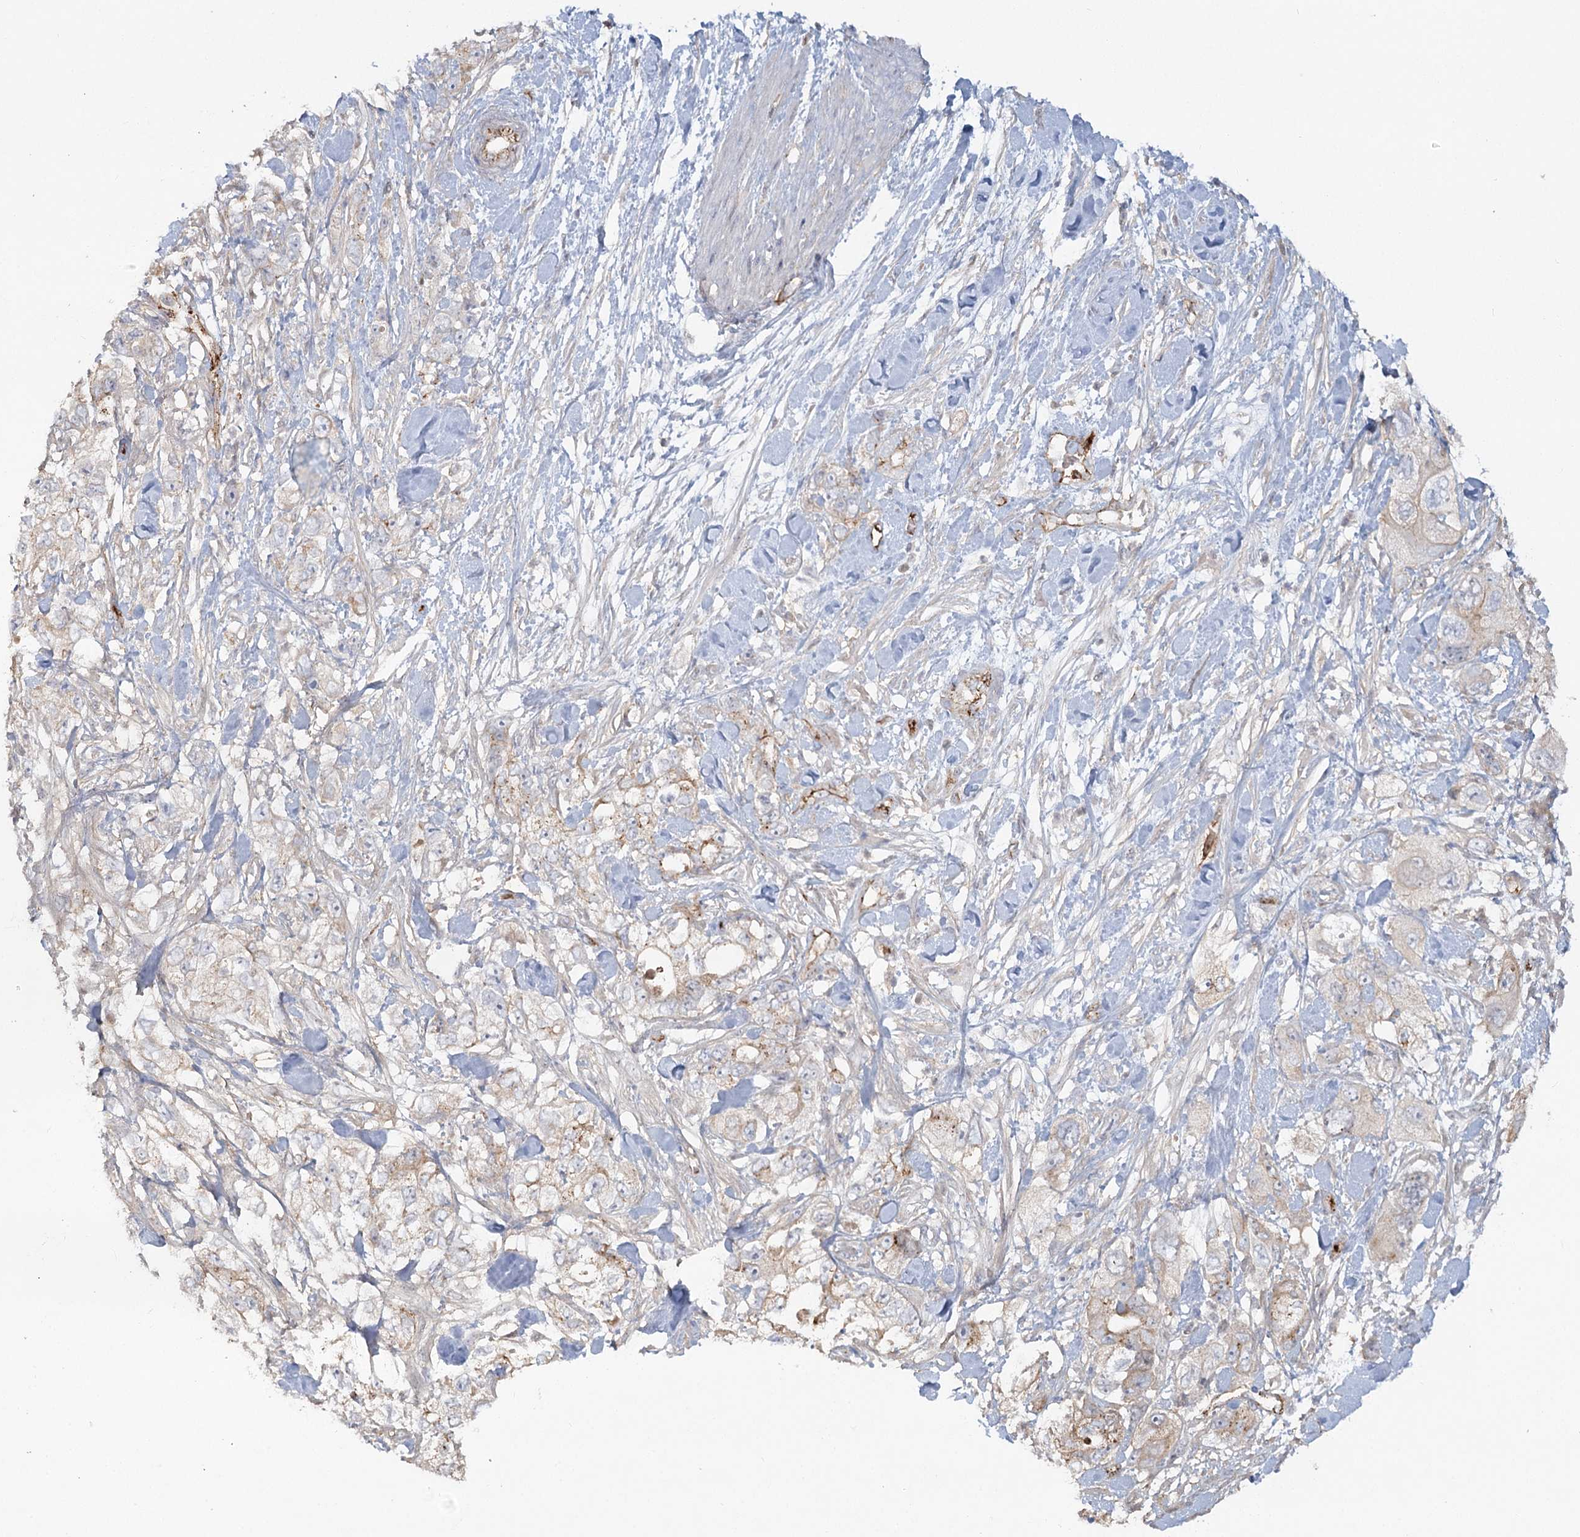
{"staining": {"intensity": "weak", "quantity": "<25%", "location": "cytoplasmic/membranous"}, "tissue": "pancreatic cancer", "cell_type": "Tumor cells", "image_type": "cancer", "snomed": [{"axis": "morphology", "description": "Adenocarcinoma, NOS"}, {"axis": "topography", "description": "Pancreas"}], "caption": "Immunohistochemistry (IHC) photomicrograph of neoplastic tissue: human pancreatic adenocarcinoma stained with DAB (3,3'-diaminobenzidine) displays no significant protein positivity in tumor cells. (Immunohistochemistry (IHC), brightfield microscopy, high magnification).", "gene": "KBTBD4", "patient": {"sex": "female", "age": 73}}